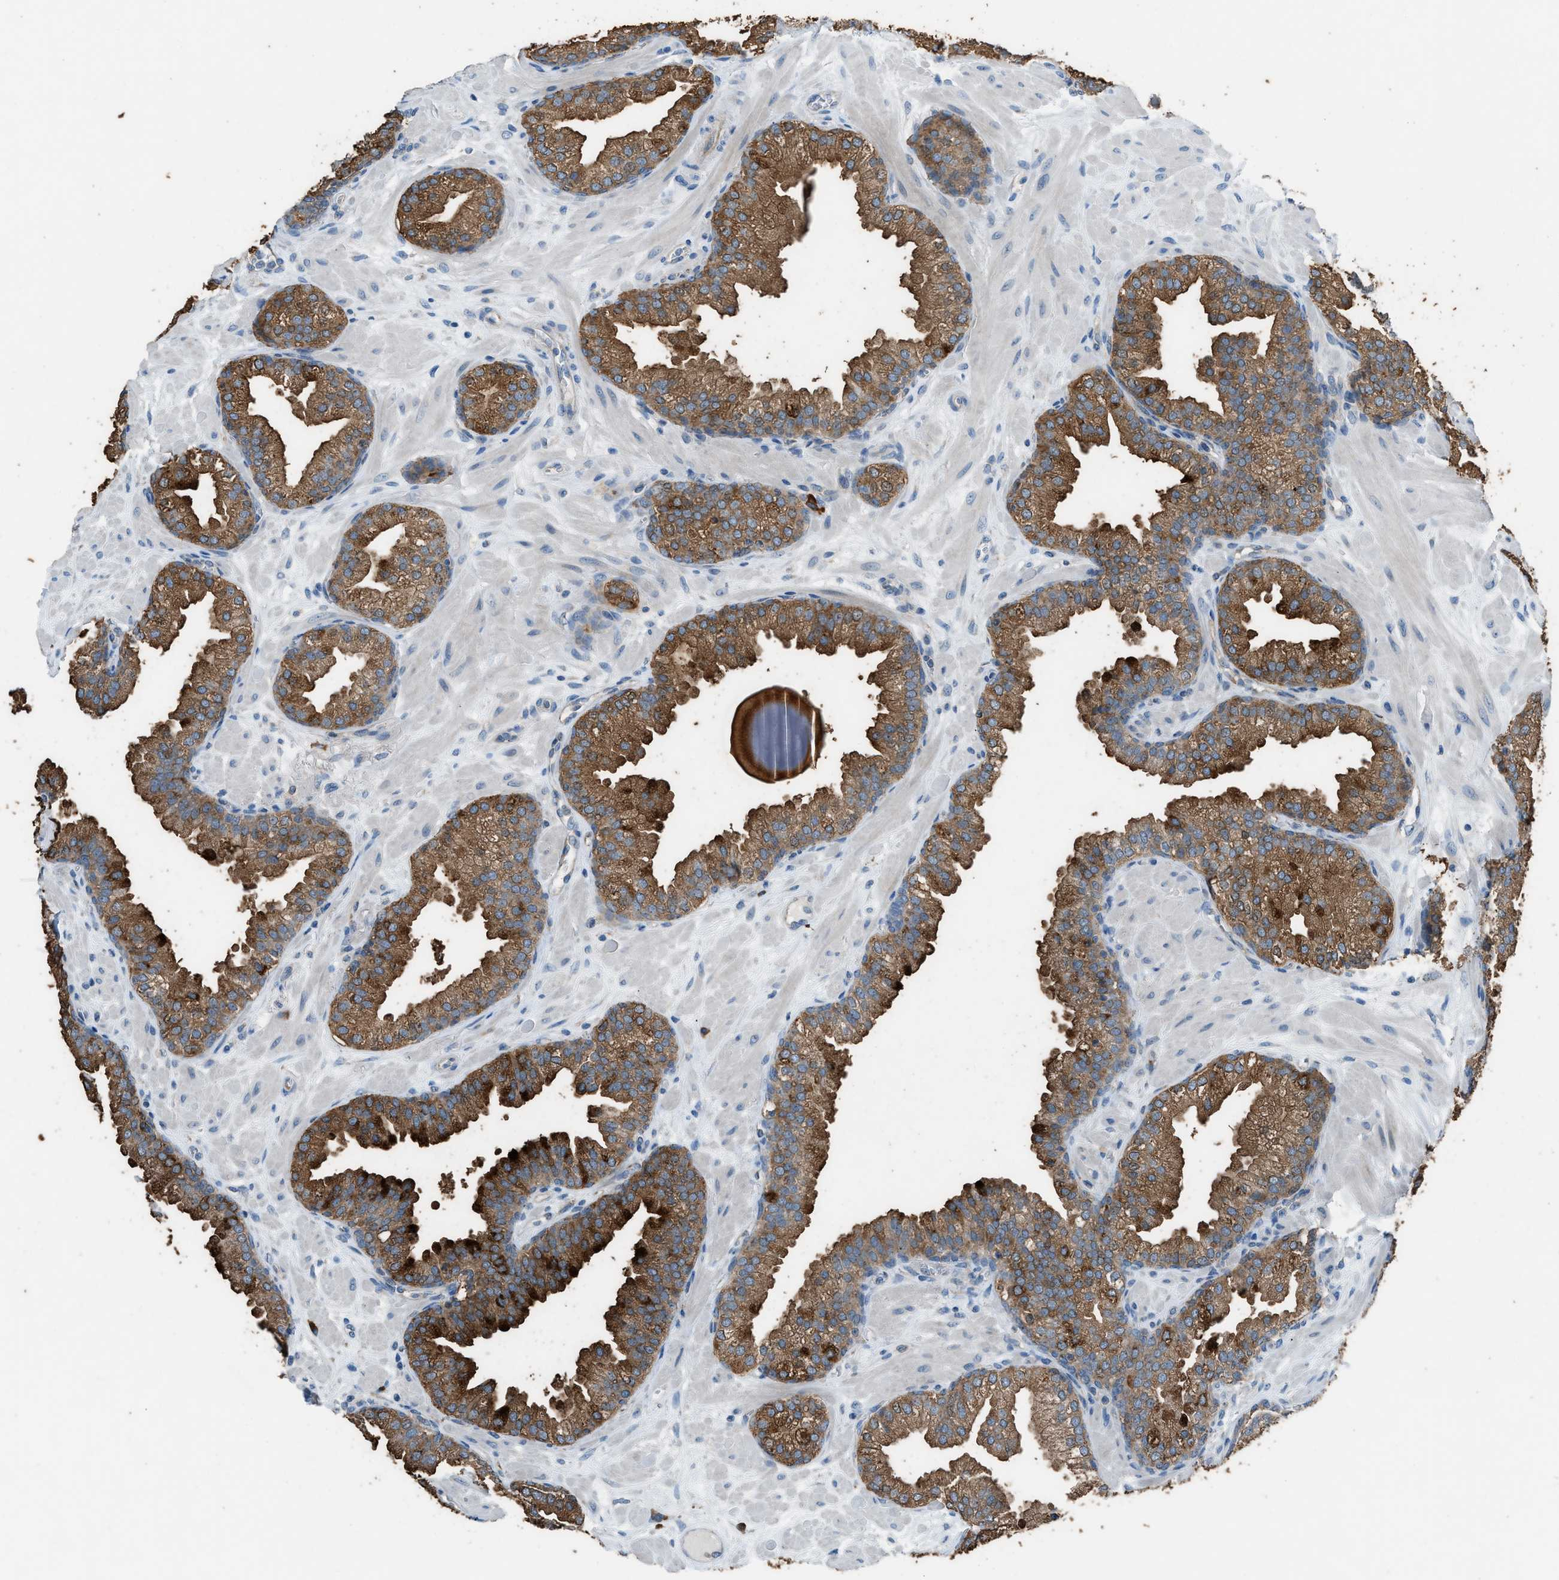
{"staining": {"intensity": "strong", "quantity": ">75%", "location": "cytoplasmic/membranous"}, "tissue": "prostate", "cell_type": "Glandular cells", "image_type": "normal", "snomed": [{"axis": "morphology", "description": "Normal tissue, NOS"}, {"axis": "morphology", "description": "Urothelial carcinoma, Low grade"}, {"axis": "topography", "description": "Urinary bladder"}, {"axis": "topography", "description": "Prostate"}], "caption": "Prostate stained with DAB immunohistochemistry (IHC) shows high levels of strong cytoplasmic/membranous positivity in approximately >75% of glandular cells. Immunohistochemistry (ihc) stains the protein of interest in brown and the nuclei are stained blue.", "gene": "HEG1", "patient": {"sex": "male", "age": 60}}